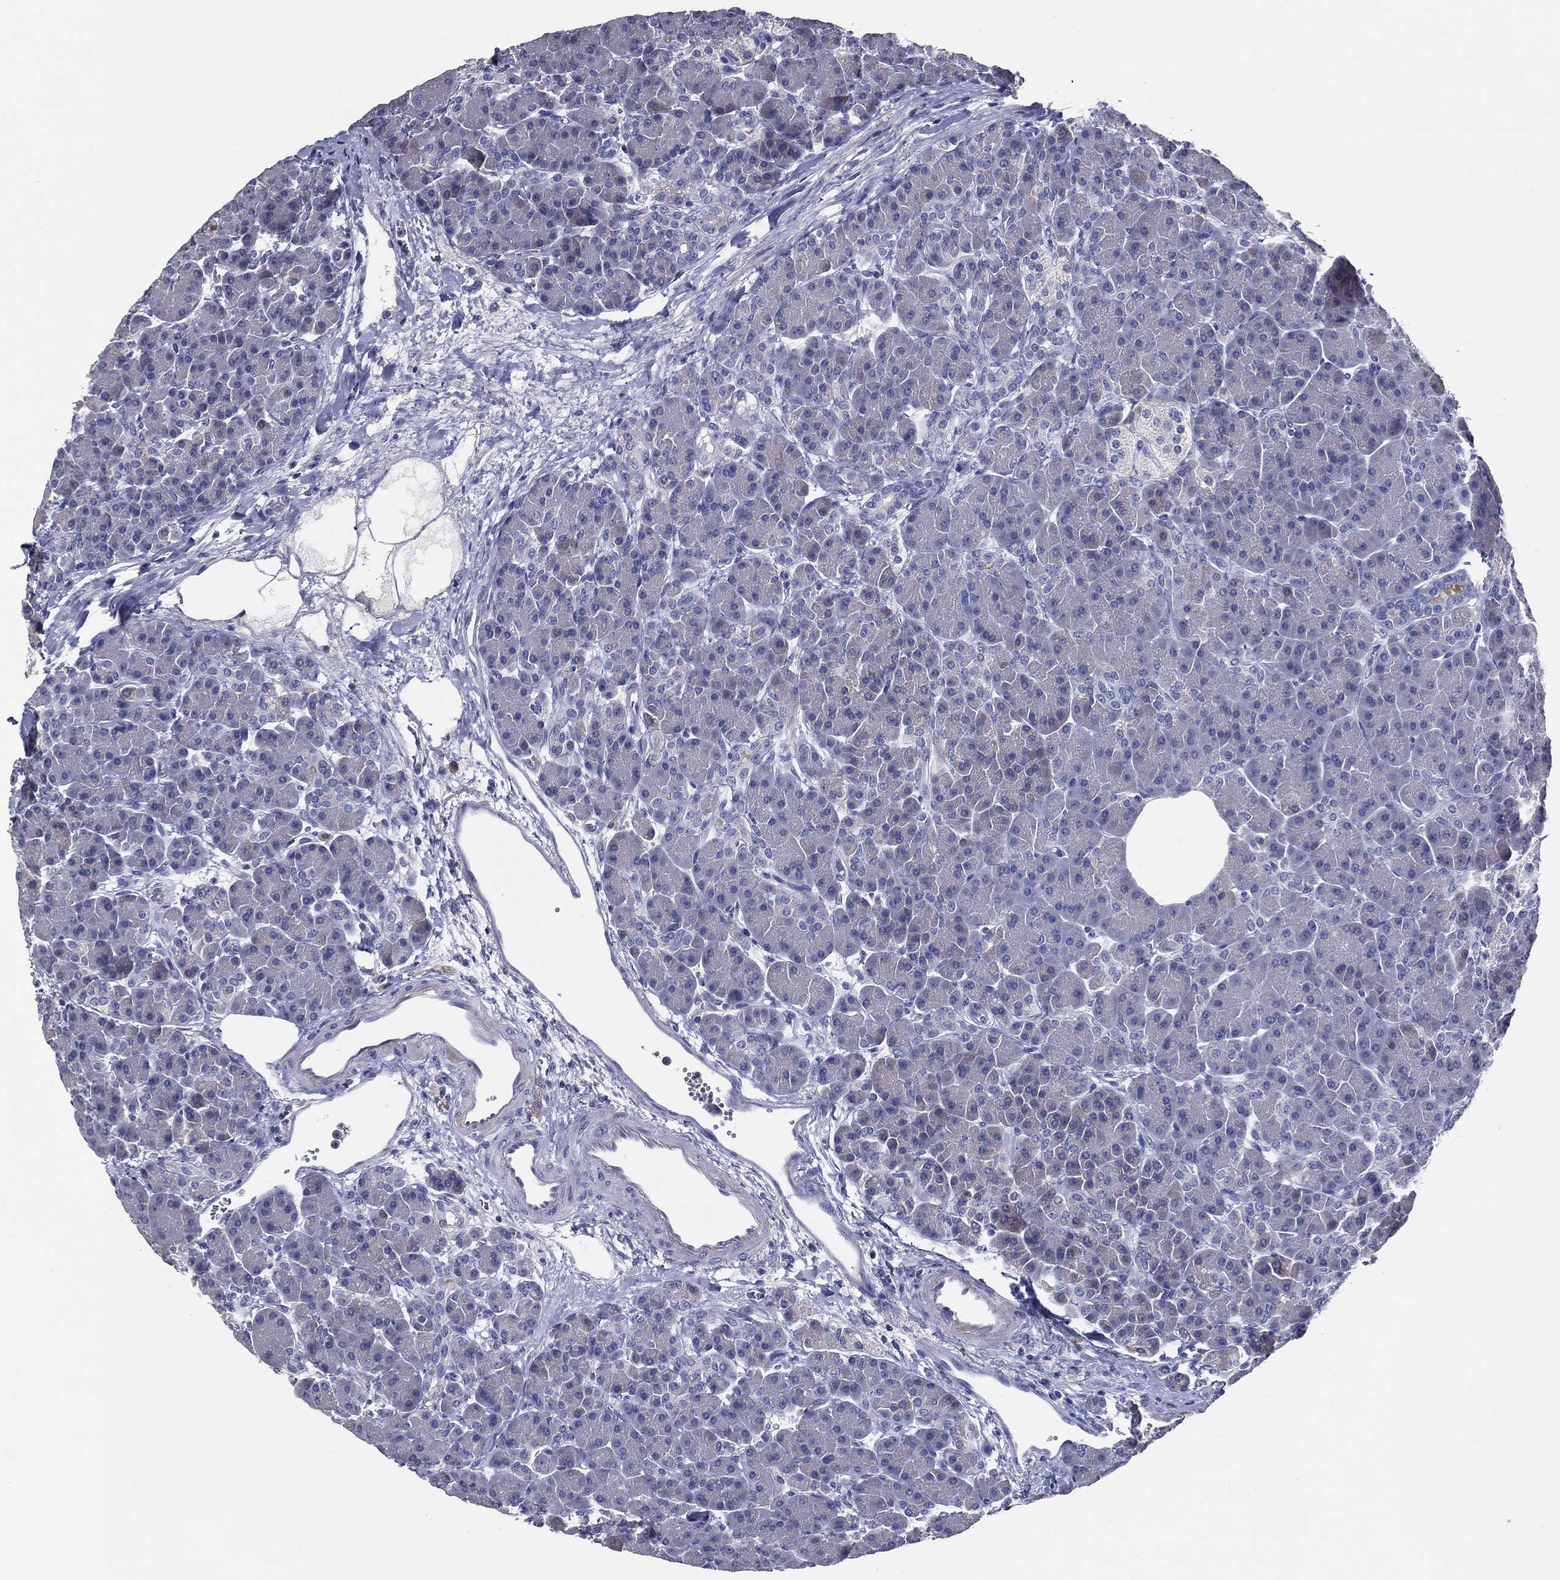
{"staining": {"intensity": "negative", "quantity": "none", "location": "none"}, "tissue": "pancreas", "cell_type": "Exocrine glandular cells", "image_type": "normal", "snomed": [{"axis": "morphology", "description": "Normal tissue, NOS"}, {"axis": "topography", "description": "Pancreas"}], "caption": "Histopathology image shows no protein positivity in exocrine glandular cells of benign pancreas.", "gene": "TFAP2A", "patient": {"sex": "female", "age": 63}}